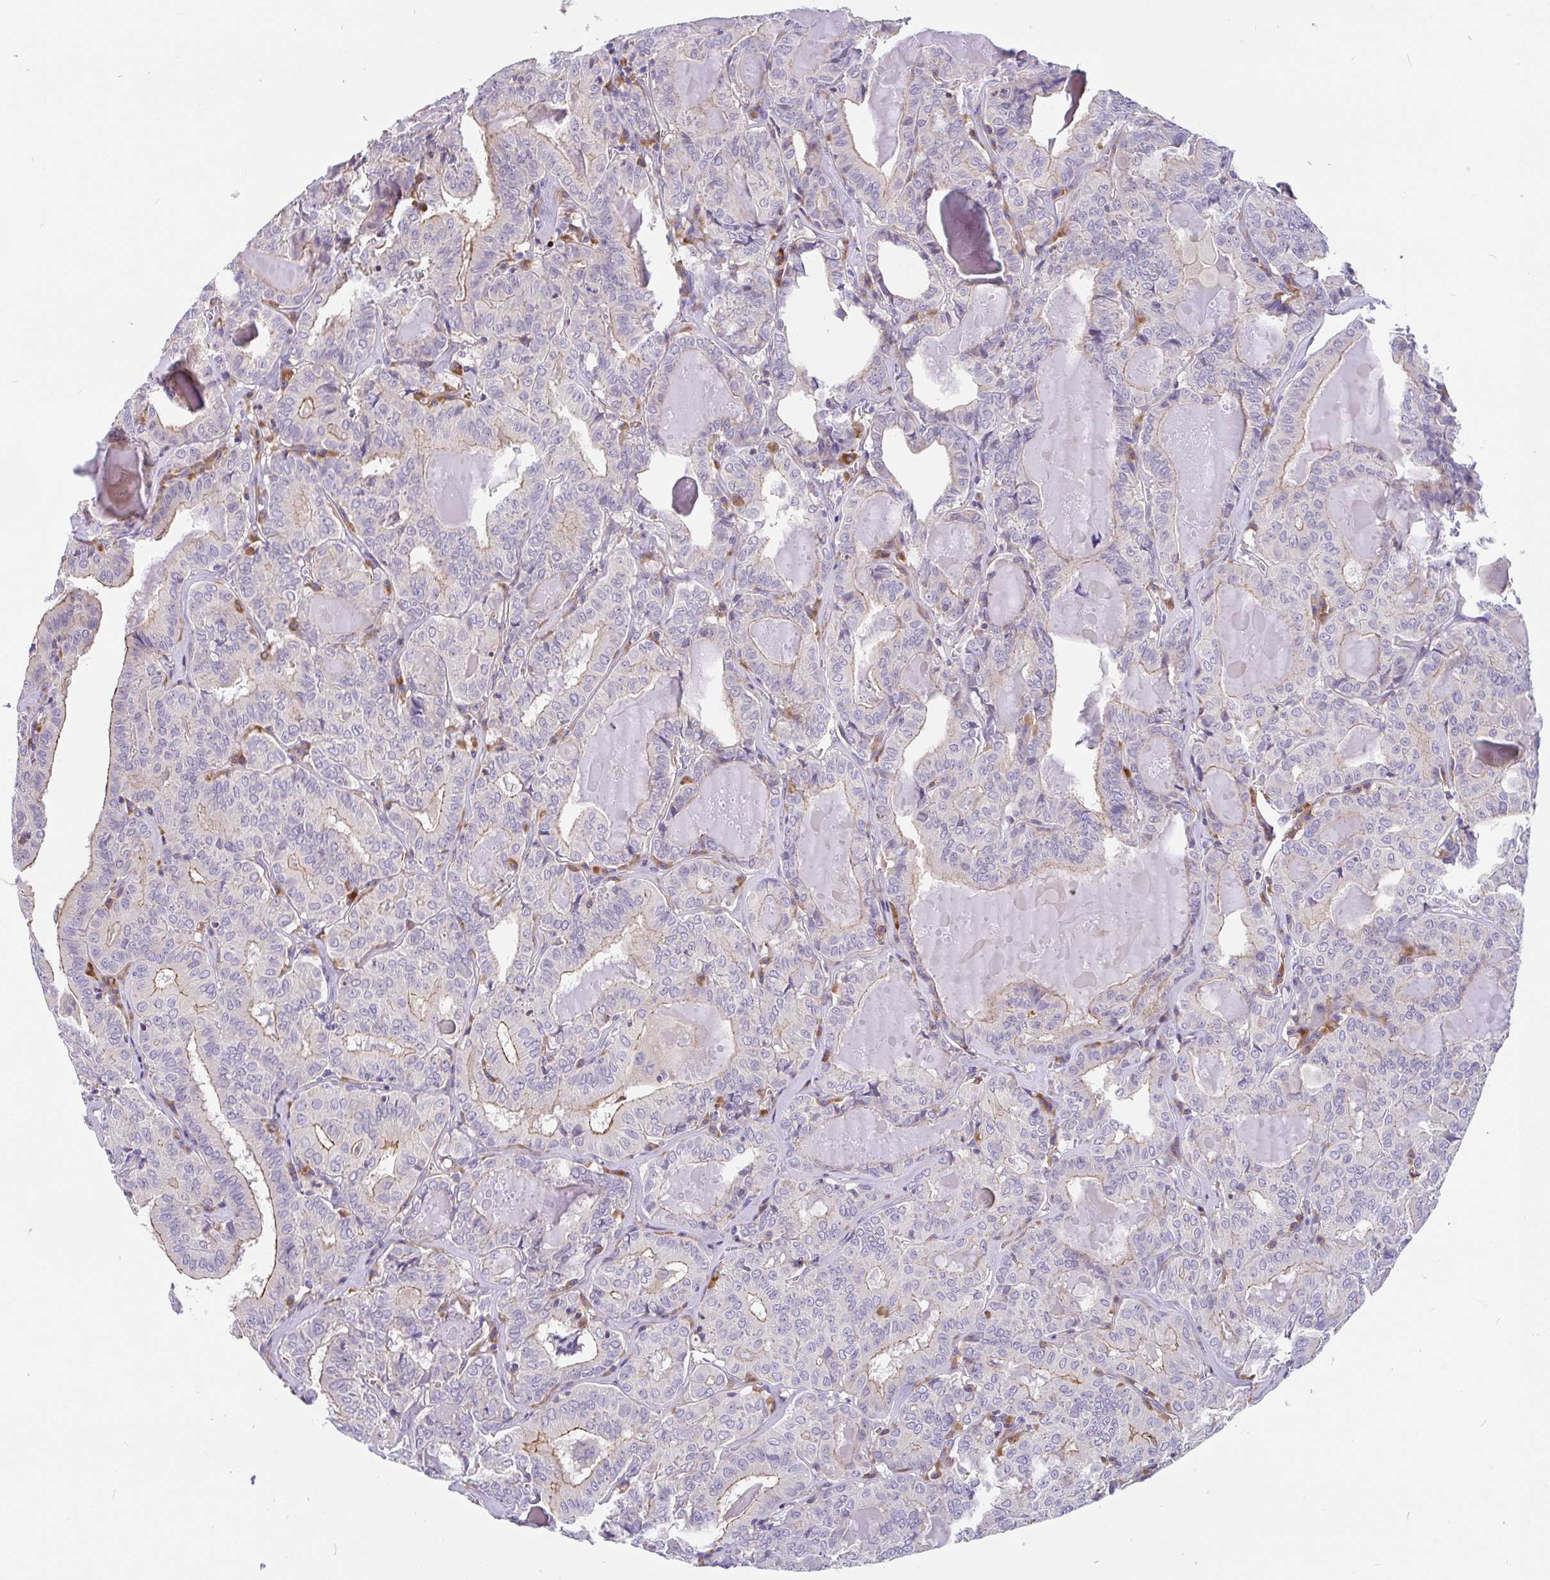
{"staining": {"intensity": "moderate", "quantity": "<25%", "location": "cytoplasmic/membranous"}, "tissue": "thyroid cancer", "cell_type": "Tumor cells", "image_type": "cancer", "snomed": [{"axis": "morphology", "description": "Papillary adenocarcinoma, NOS"}, {"axis": "topography", "description": "Thyroid gland"}], "caption": "Moderate cytoplasmic/membranous protein expression is appreciated in about <25% of tumor cells in thyroid papillary adenocarcinoma. Nuclei are stained in blue.", "gene": "LRRC26", "patient": {"sex": "female", "age": 72}}